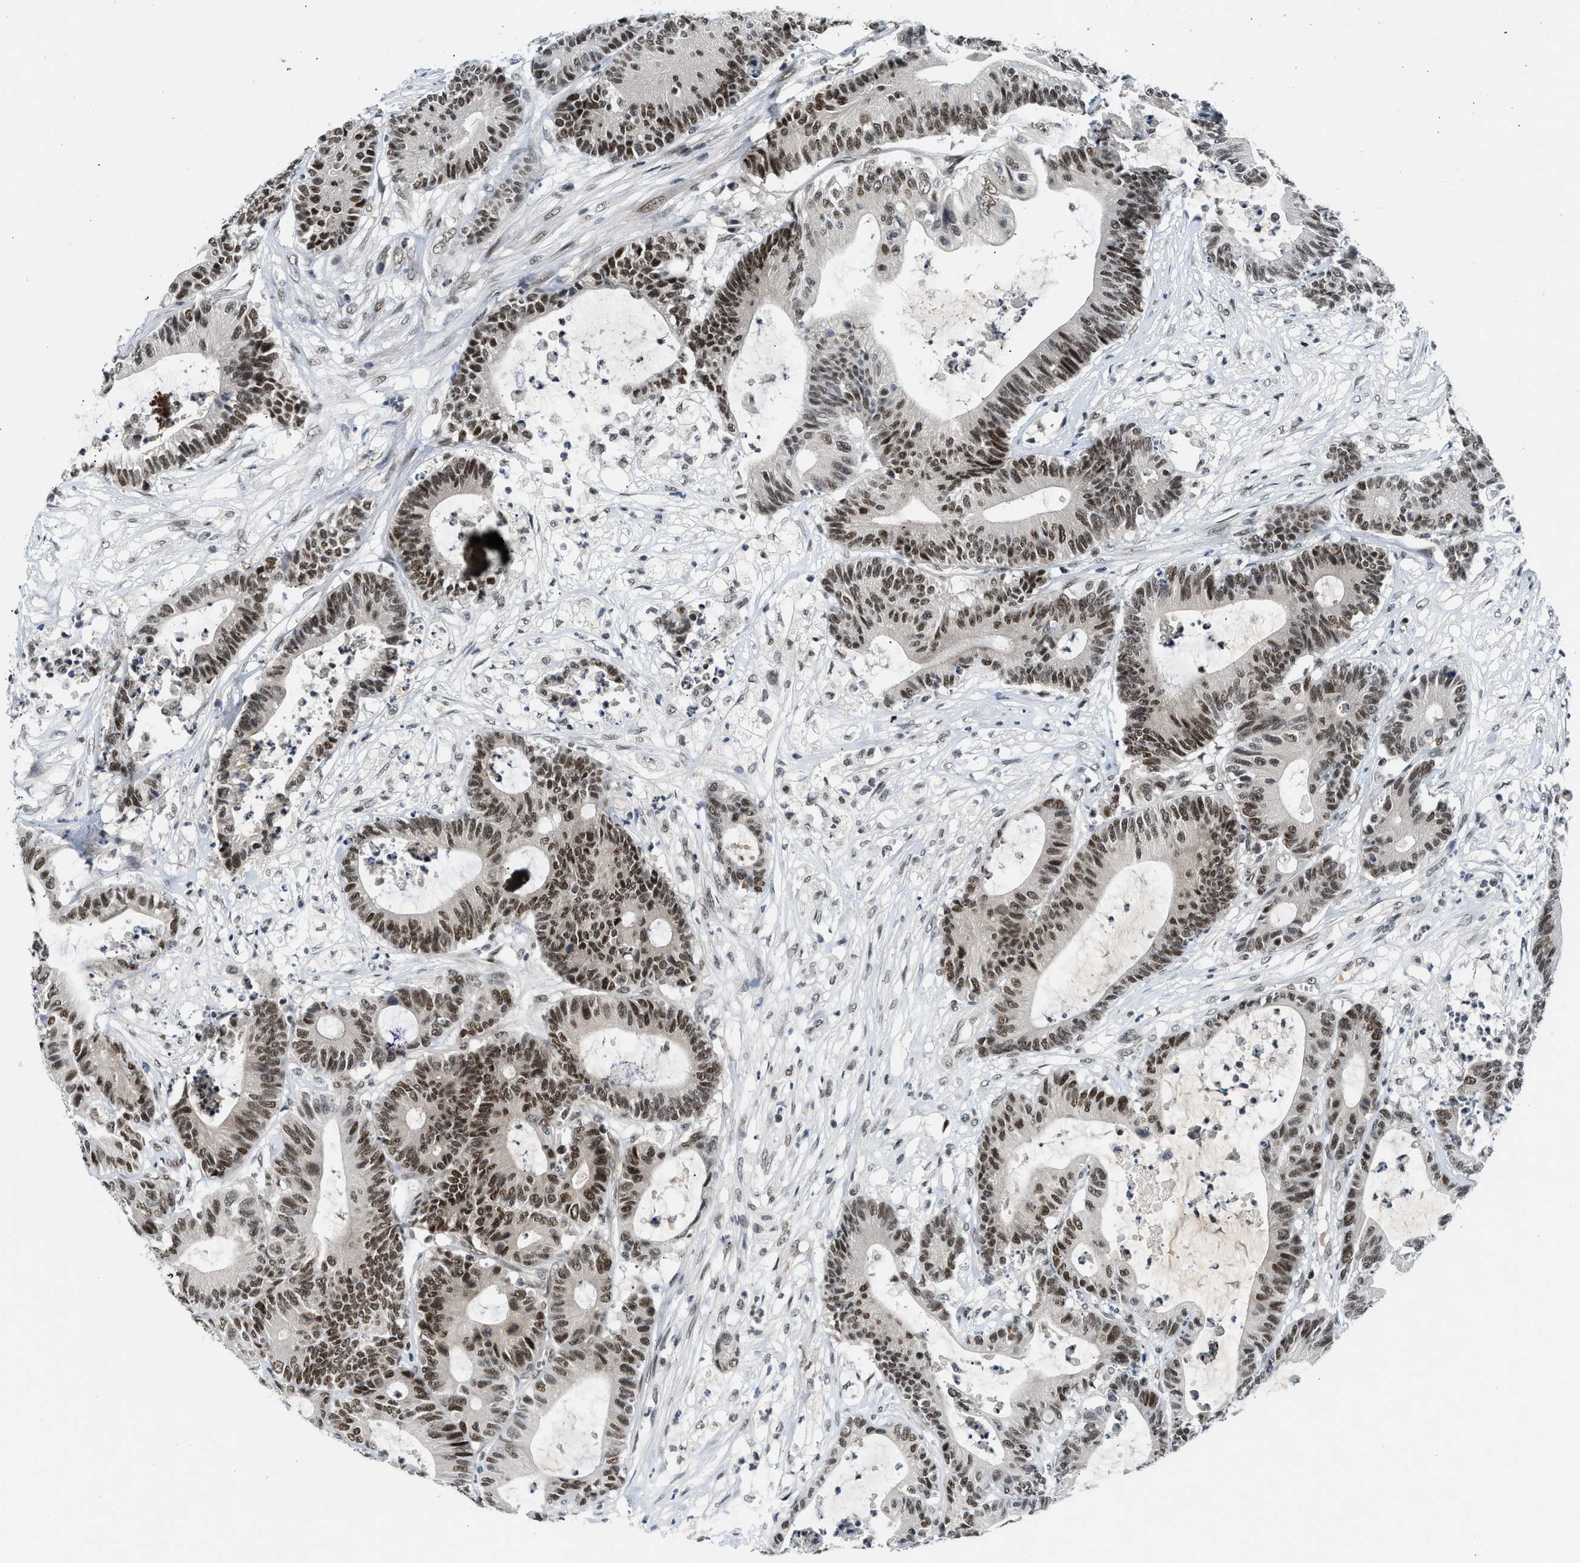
{"staining": {"intensity": "strong", "quantity": ">75%", "location": "nuclear"}, "tissue": "colorectal cancer", "cell_type": "Tumor cells", "image_type": "cancer", "snomed": [{"axis": "morphology", "description": "Adenocarcinoma, NOS"}, {"axis": "topography", "description": "Colon"}], "caption": "Brown immunohistochemical staining in human colorectal cancer exhibits strong nuclear expression in about >75% of tumor cells. Ihc stains the protein of interest in brown and the nuclei are stained blue.", "gene": "NCOA1", "patient": {"sex": "female", "age": 84}}